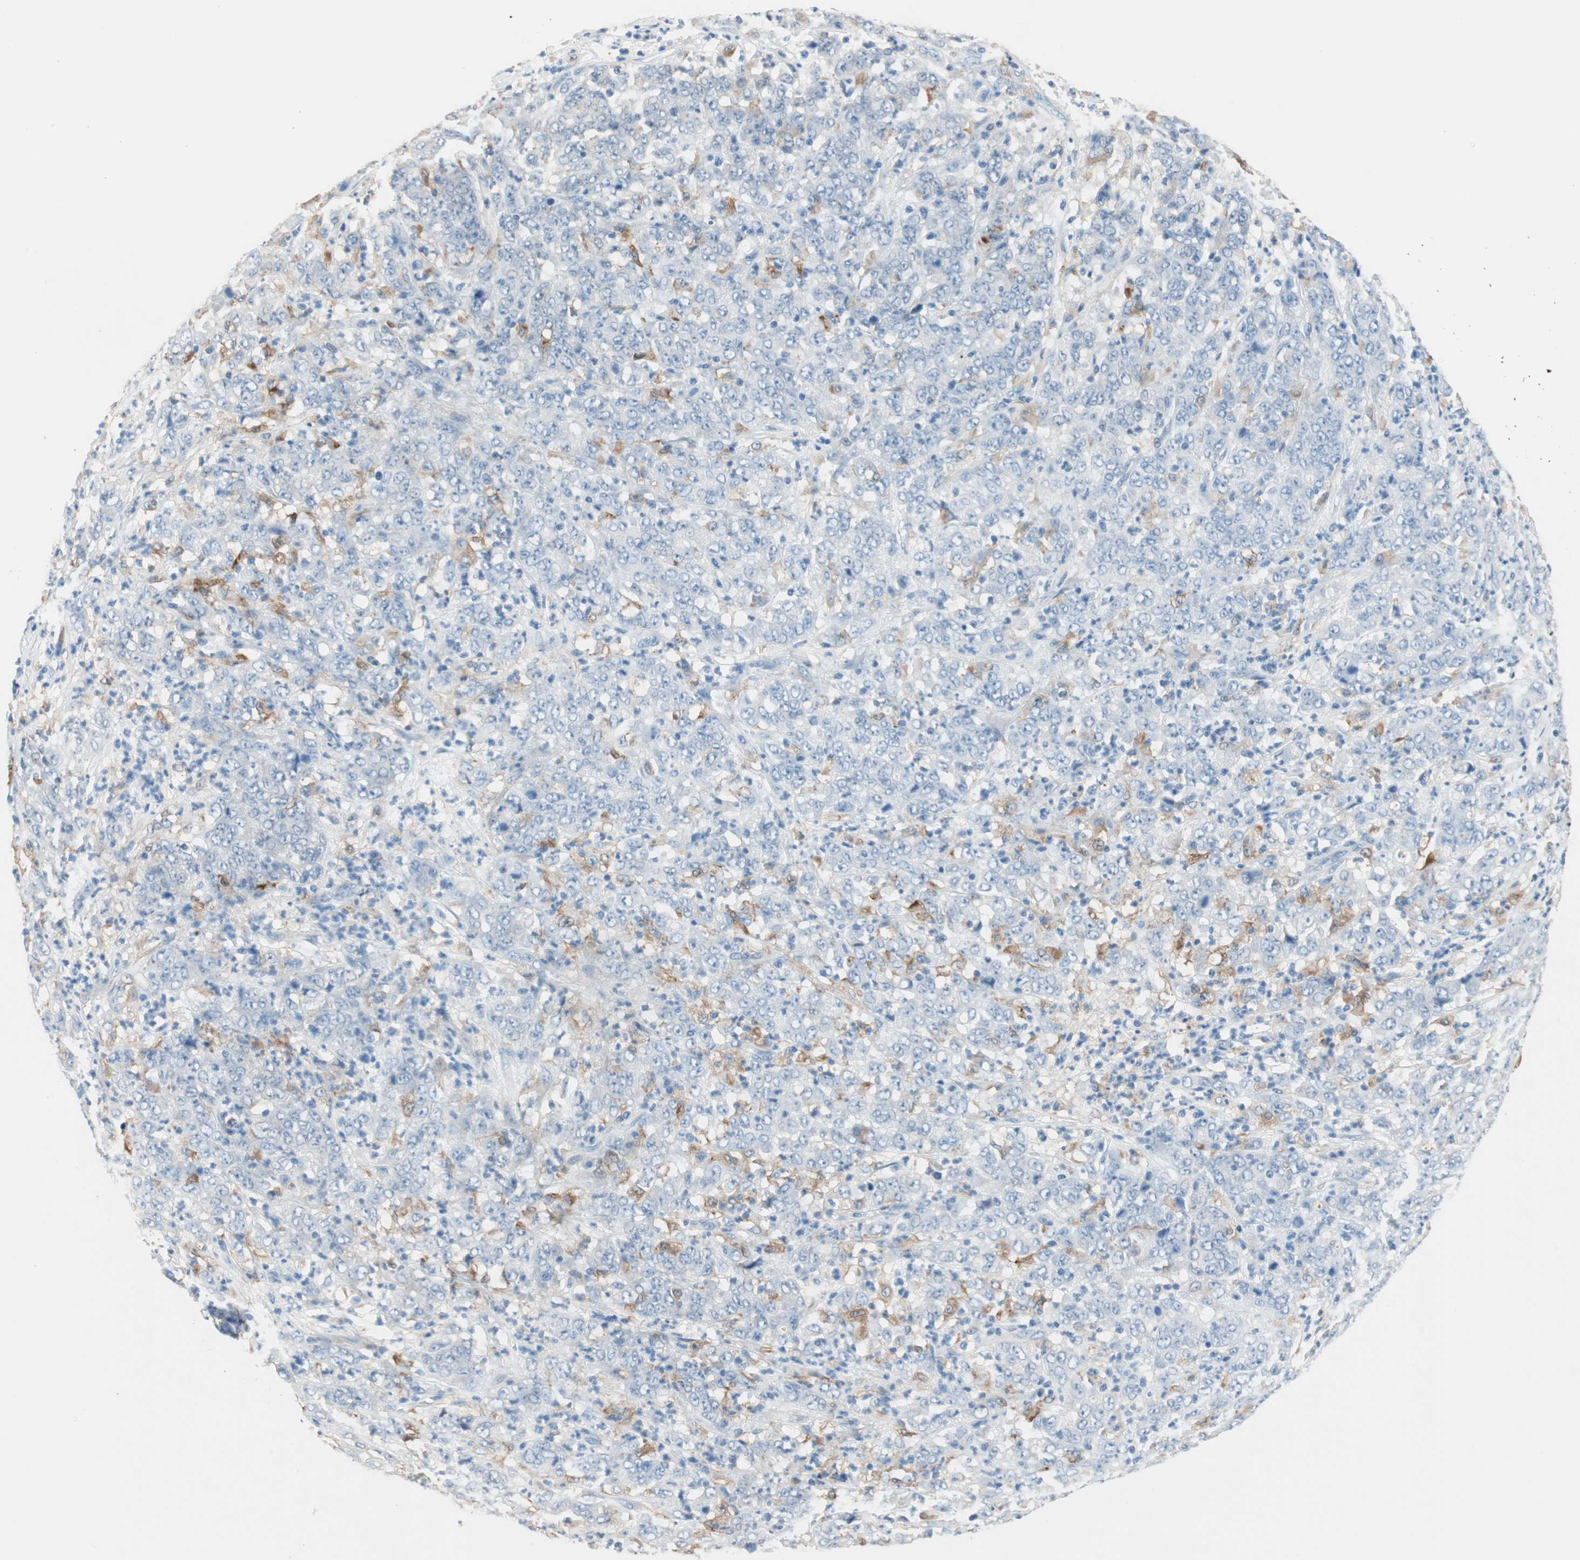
{"staining": {"intensity": "negative", "quantity": "none", "location": "none"}, "tissue": "stomach cancer", "cell_type": "Tumor cells", "image_type": "cancer", "snomed": [{"axis": "morphology", "description": "Adenocarcinoma, NOS"}, {"axis": "topography", "description": "Stomach, lower"}], "caption": "The micrograph reveals no staining of tumor cells in stomach cancer.", "gene": "GLUL", "patient": {"sex": "female", "age": 71}}